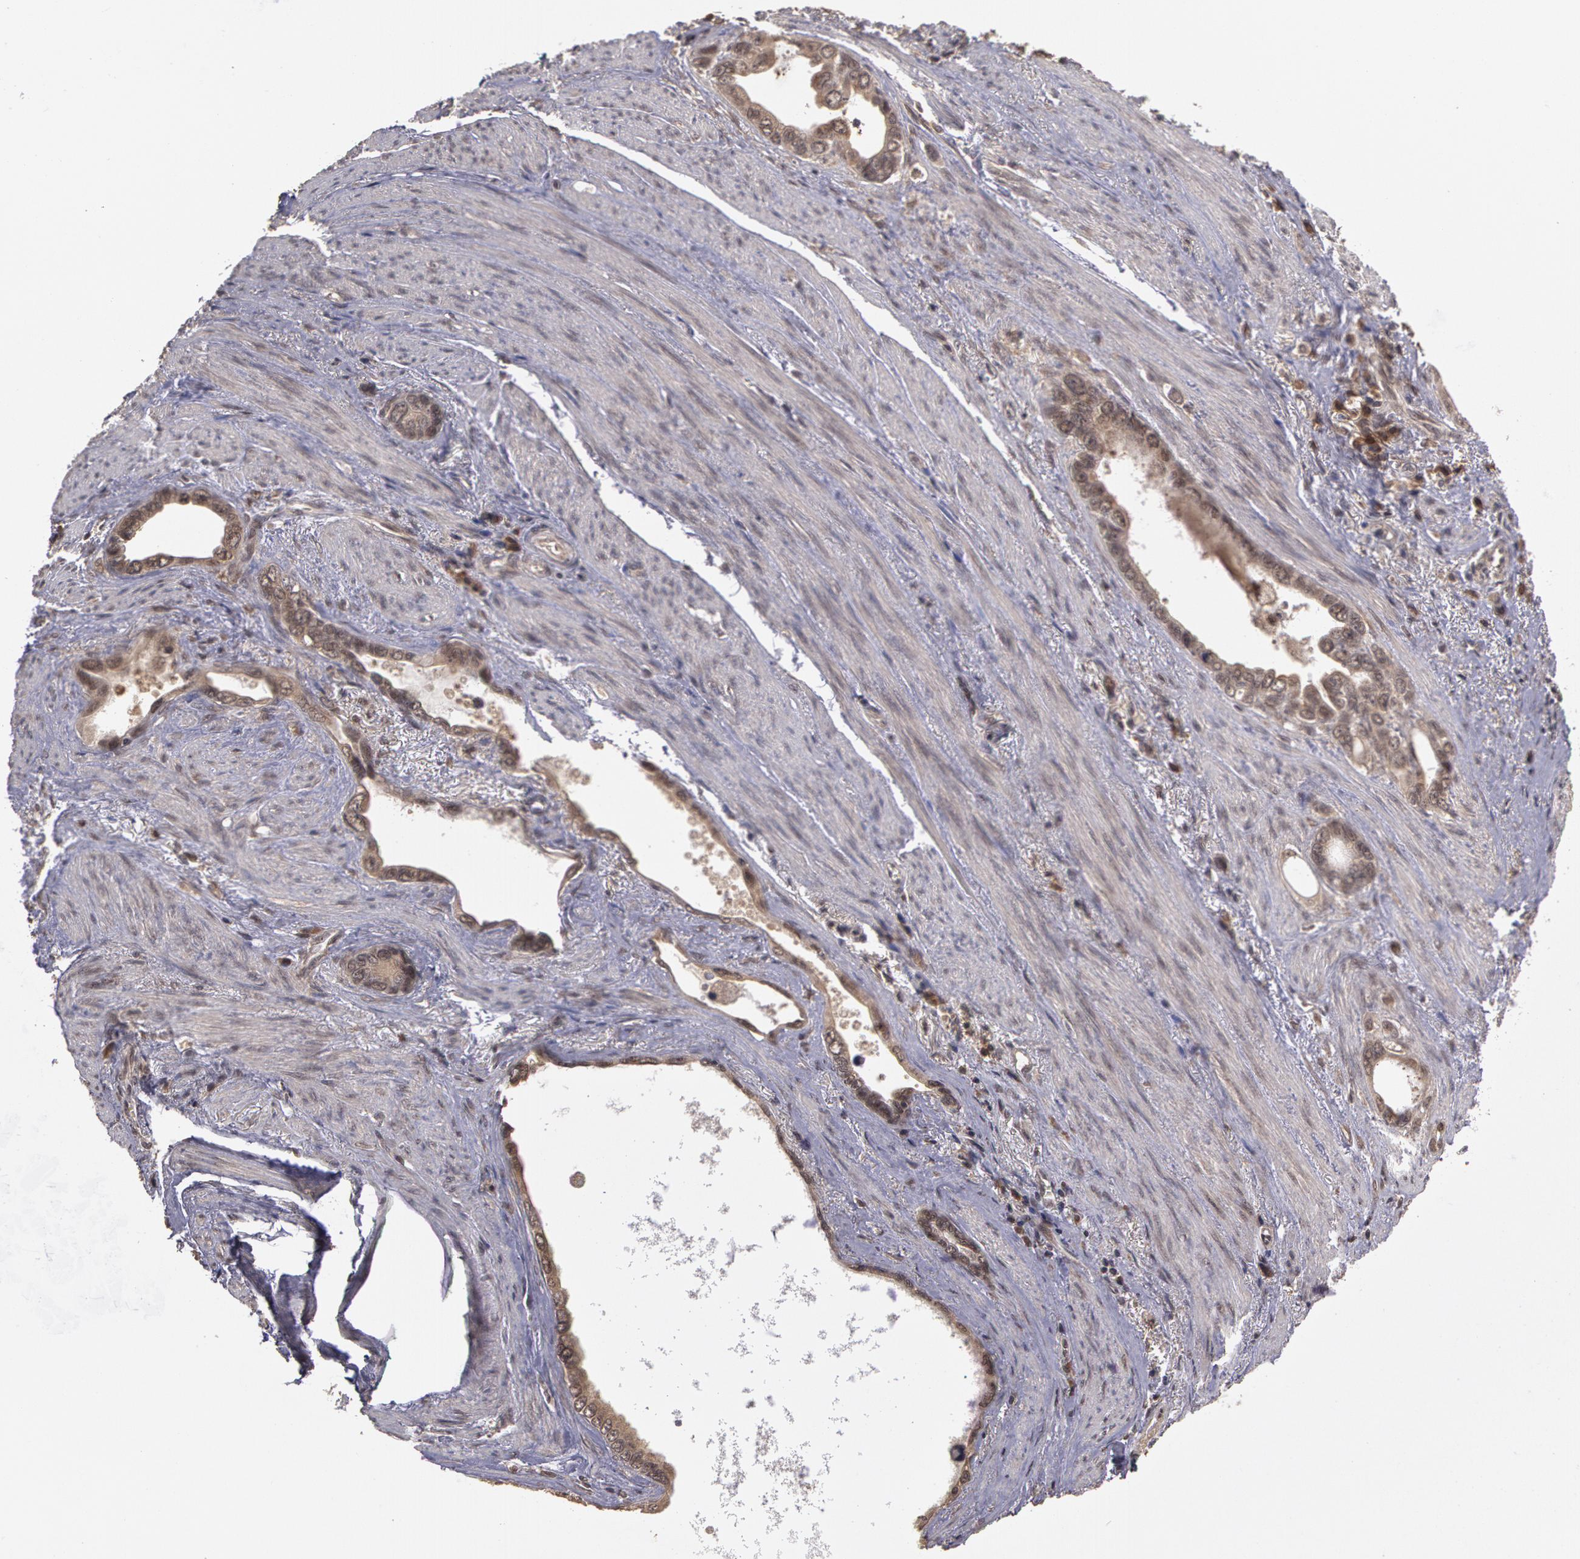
{"staining": {"intensity": "moderate", "quantity": ">75%", "location": "cytoplasmic/membranous"}, "tissue": "stomach cancer", "cell_type": "Tumor cells", "image_type": "cancer", "snomed": [{"axis": "morphology", "description": "Adenocarcinoma, NOS"}, {"axis": "topography", "description": "Stomach"}], "caption": "About >75% of tumor cells in human stomach adenocarcinoma reveal moderate cytoplasmic/membranous protein expression as visualized by brown immunohistochemical staining.", "gene": "GLIS1", "patient": {"sex": "male", "age": 78}}